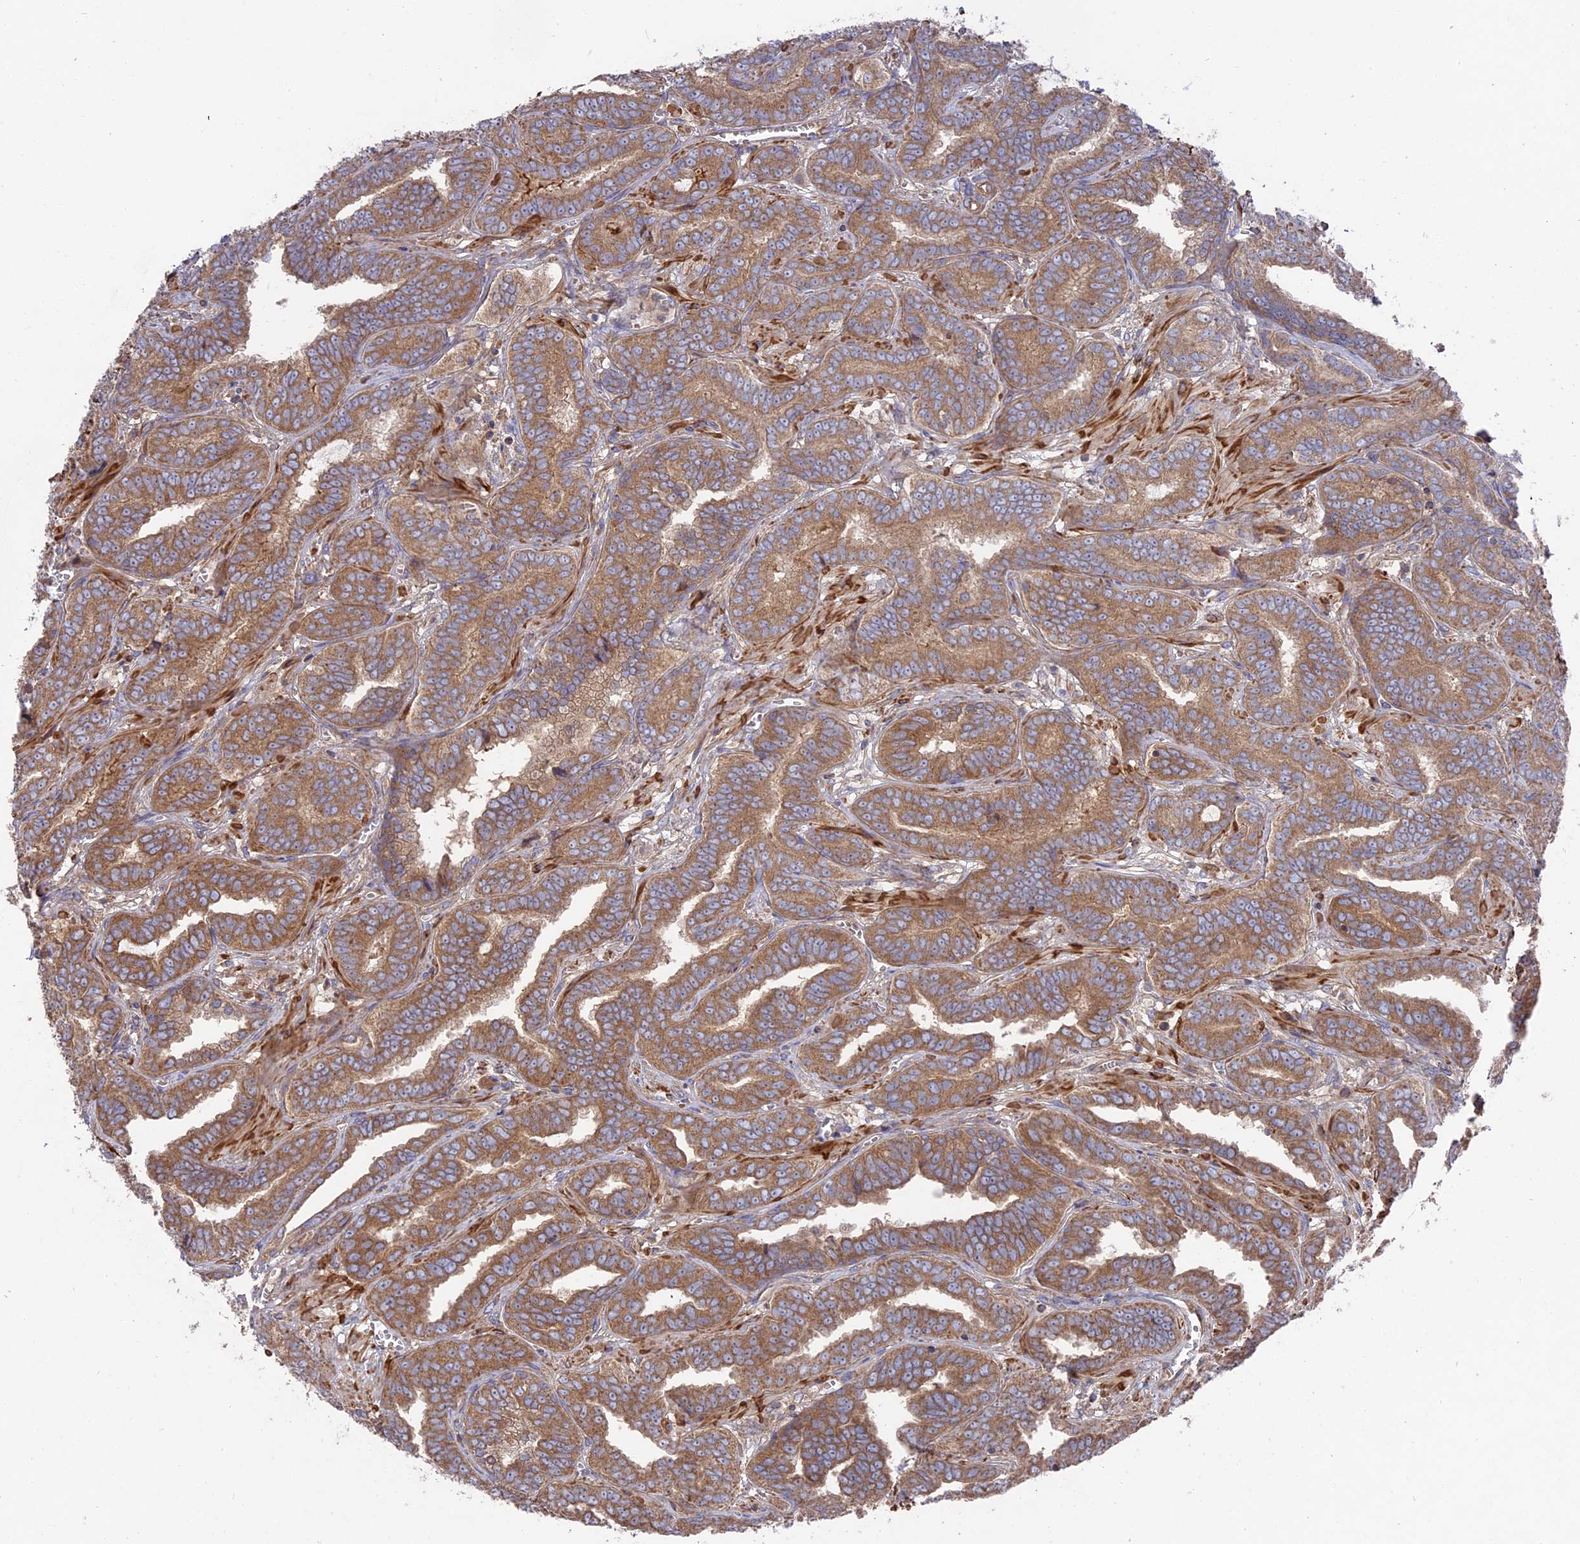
{"staining": {"intensity": "moderate", "quantity": ">75%", "location": "cytoplasmic/membranous"}, "tissue": "prostate cancer", "cell_type": "Tumor cells", "image_type": "cancer", "snomed": [{"axis": "morphology", "description": "Adenocarcinoma, High grade"}, {"axis": "topography", "description": "Prostate"}], "caption": "Human prostate cancer stained for a protein (brown) demonstrates moderate cytoplasmic/membranous positive expression in about >75% of tumor cells.", "gene": "TELO2", "patient": {"sex": "male", "age": 67}}